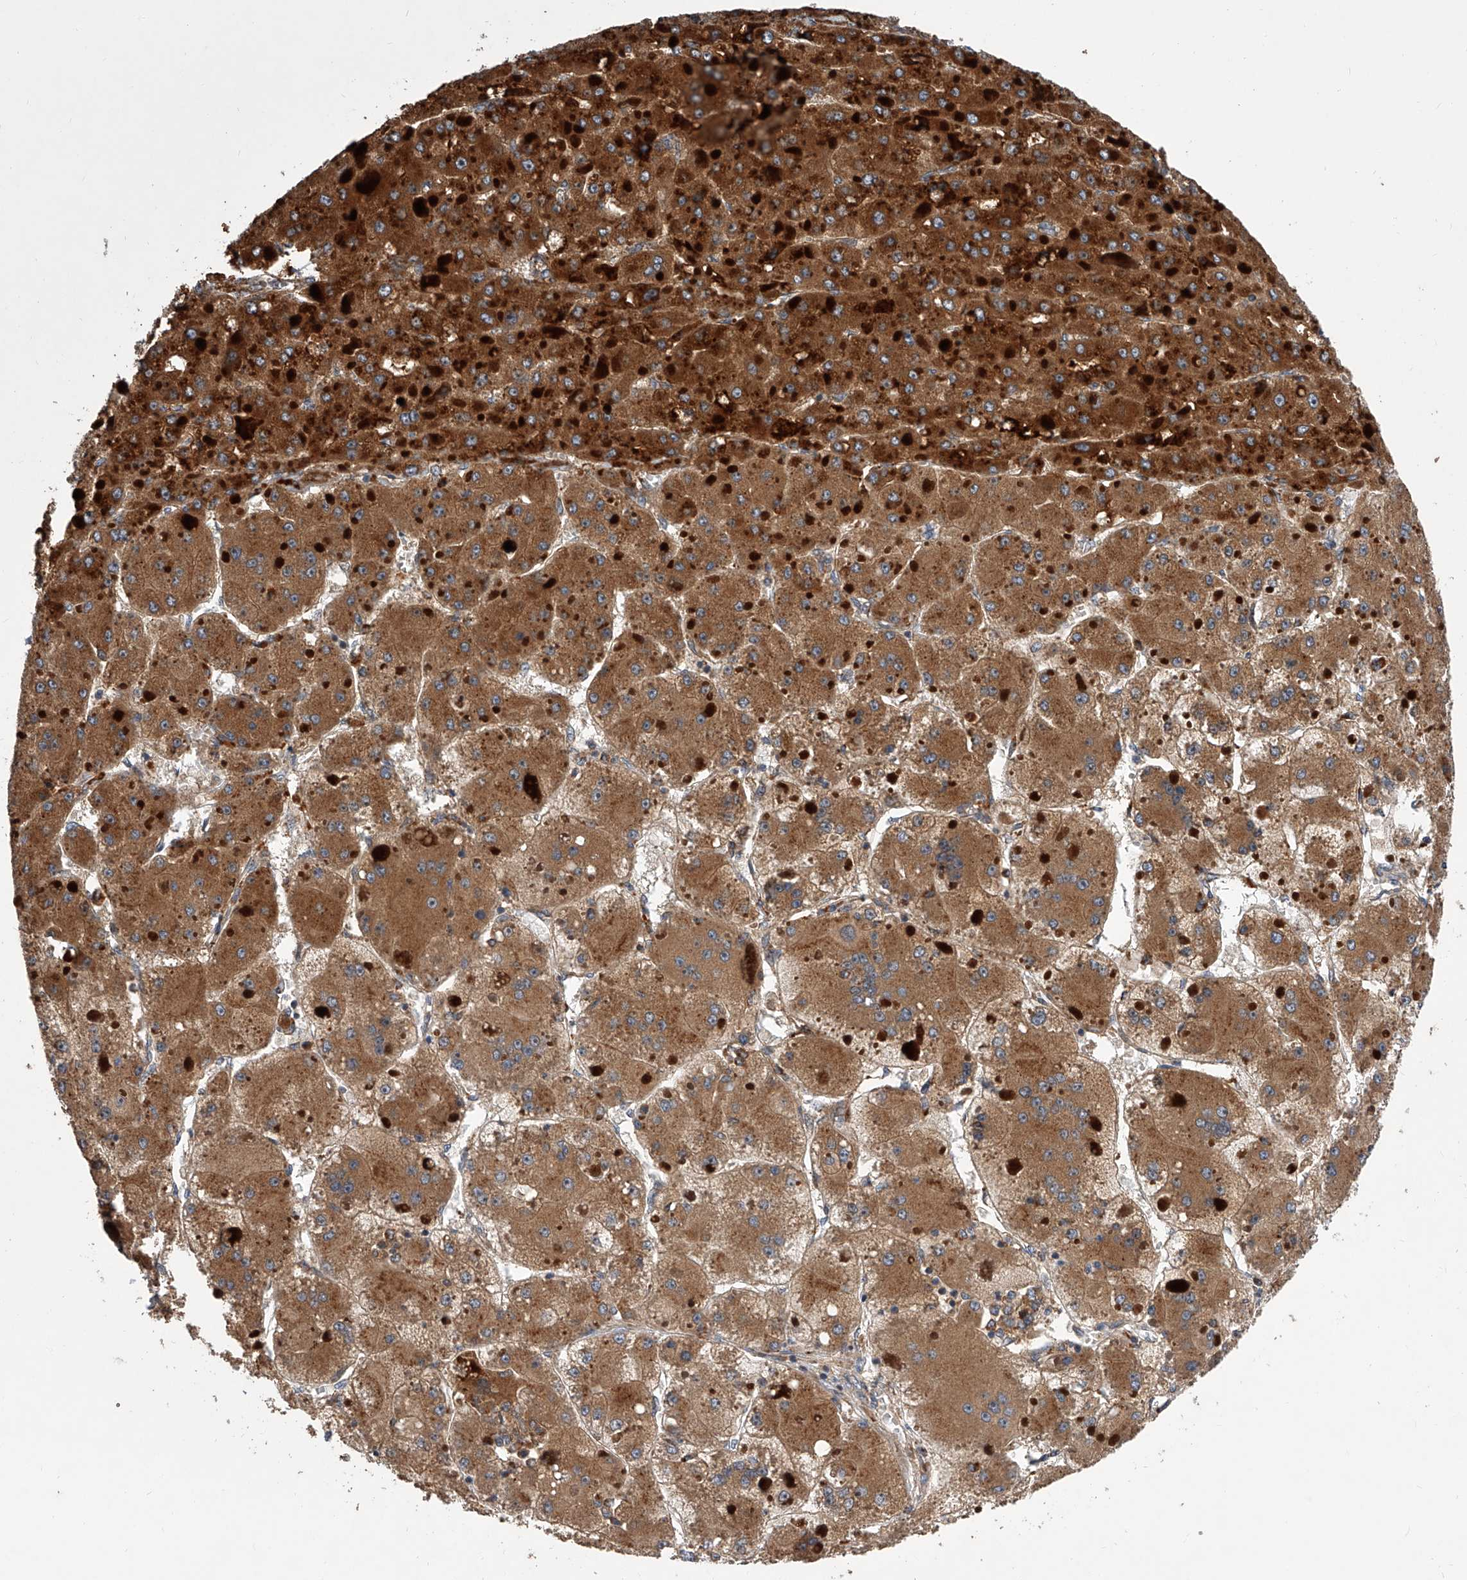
{"staining": {"intensity": "strong", "quantity": ">75%", "location": "cytoplasmic/membranous"}, "tissue": "liver cancer", "cell_type": "Tumor cells", "image_type": "cancer", "snomed": [{"axis": "morphology", "description": "Carcinoma, Hepatocellular, NOS"}, {"axis": "topography", "description": "Liver"}], "caption": "The image reveals a brown stain indicating the presence of a protein in the cytoplasmic/membranous of tumor cells in liver cancer (hepatocellular carcinoma).", "gene": "USP47", "patient": {"sex": "female", "age": 73}}